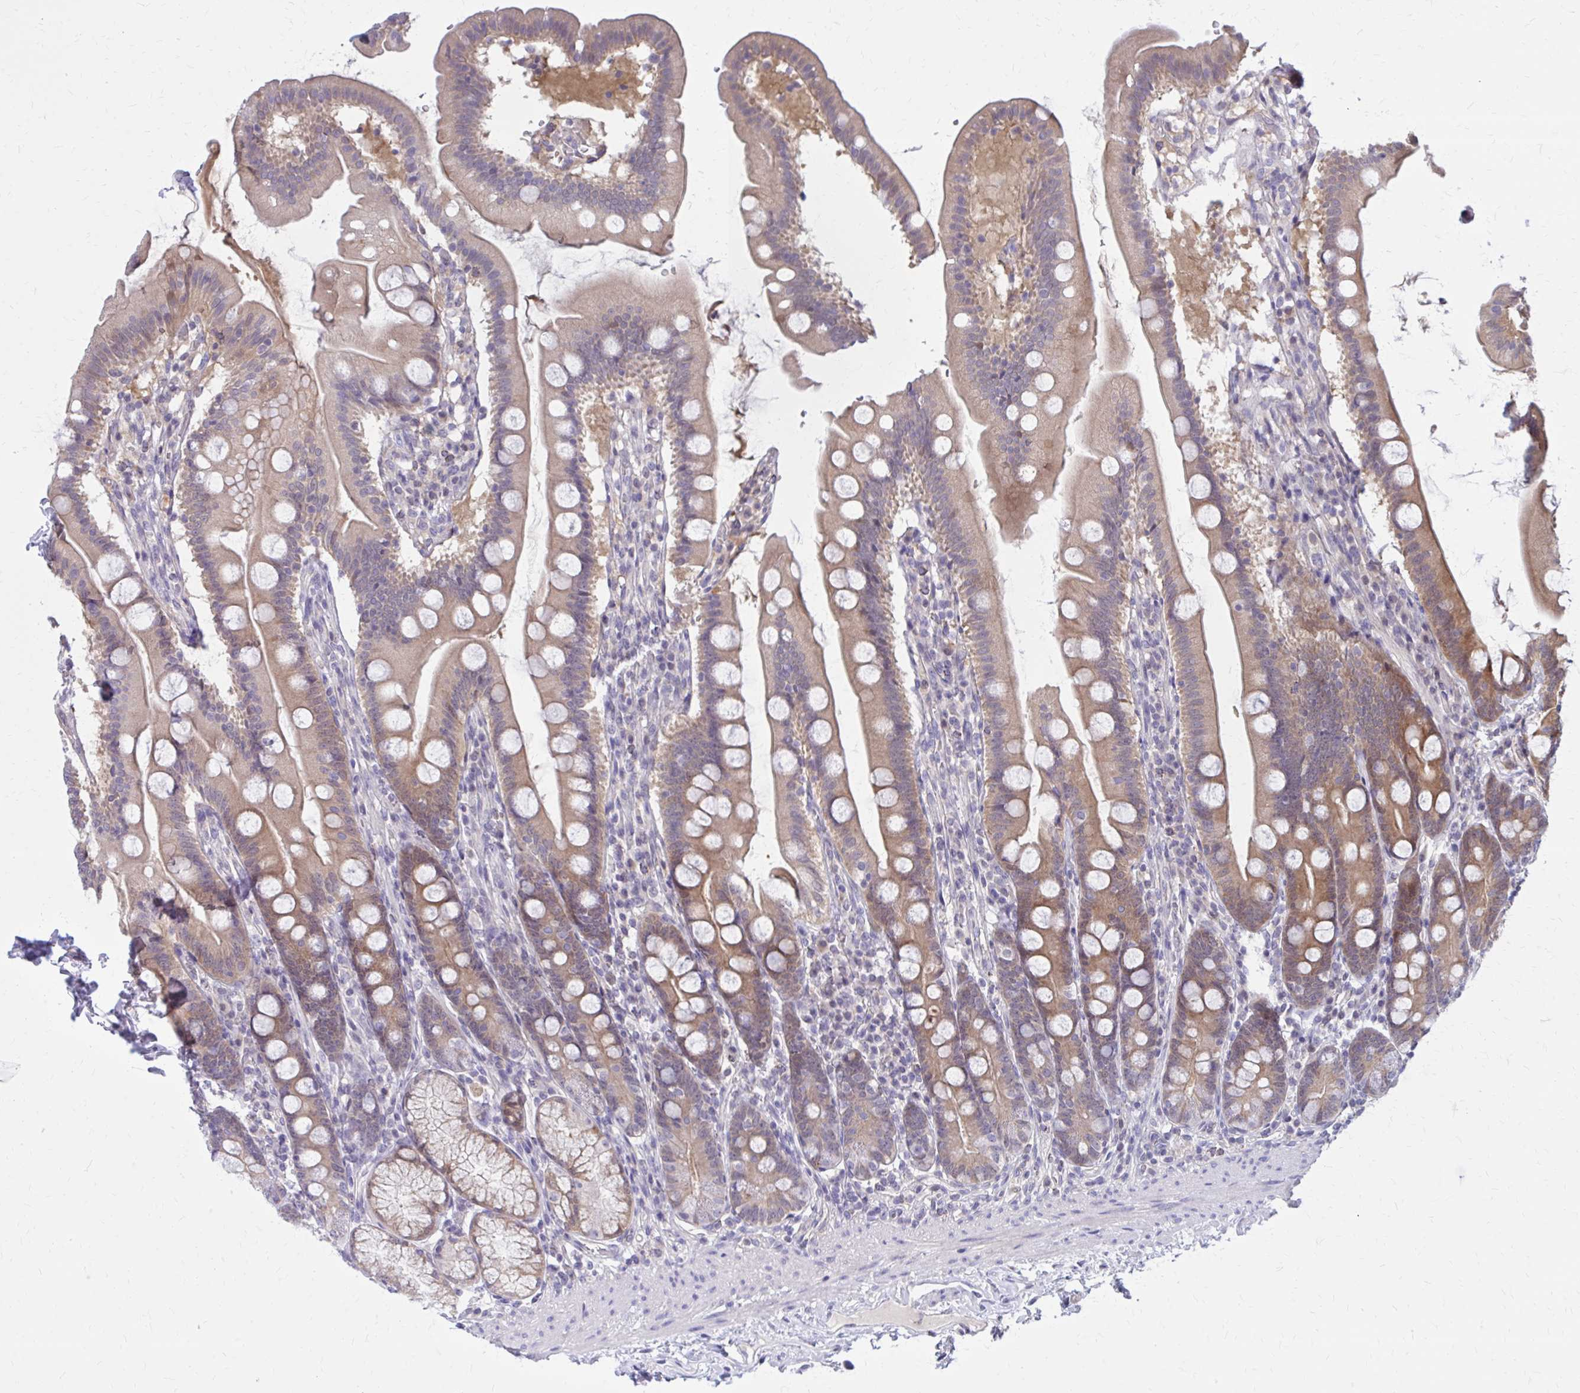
{"staining": {"intensity": "moderate", "quantity": ">75%", "location": "cytoplasmic/membranous"}, "tissue": "duodenum", "cell_type": "Glandular cells", "image_type": "normal", "snomed": [{"axis": "morphology", "description": "Normal tissue, NOS"}, {"axis": "topography", "description": "Duodenum"}], "caption": "Immunohistochemistry image of benign human duodenum stained for a protein (brown), which reveals medium levels of moderate cytoplasmic/membranous staining in approximately >75% of glandular cells.", "gene": "DBI", "patient": {"sex": "female", "age": 67}}